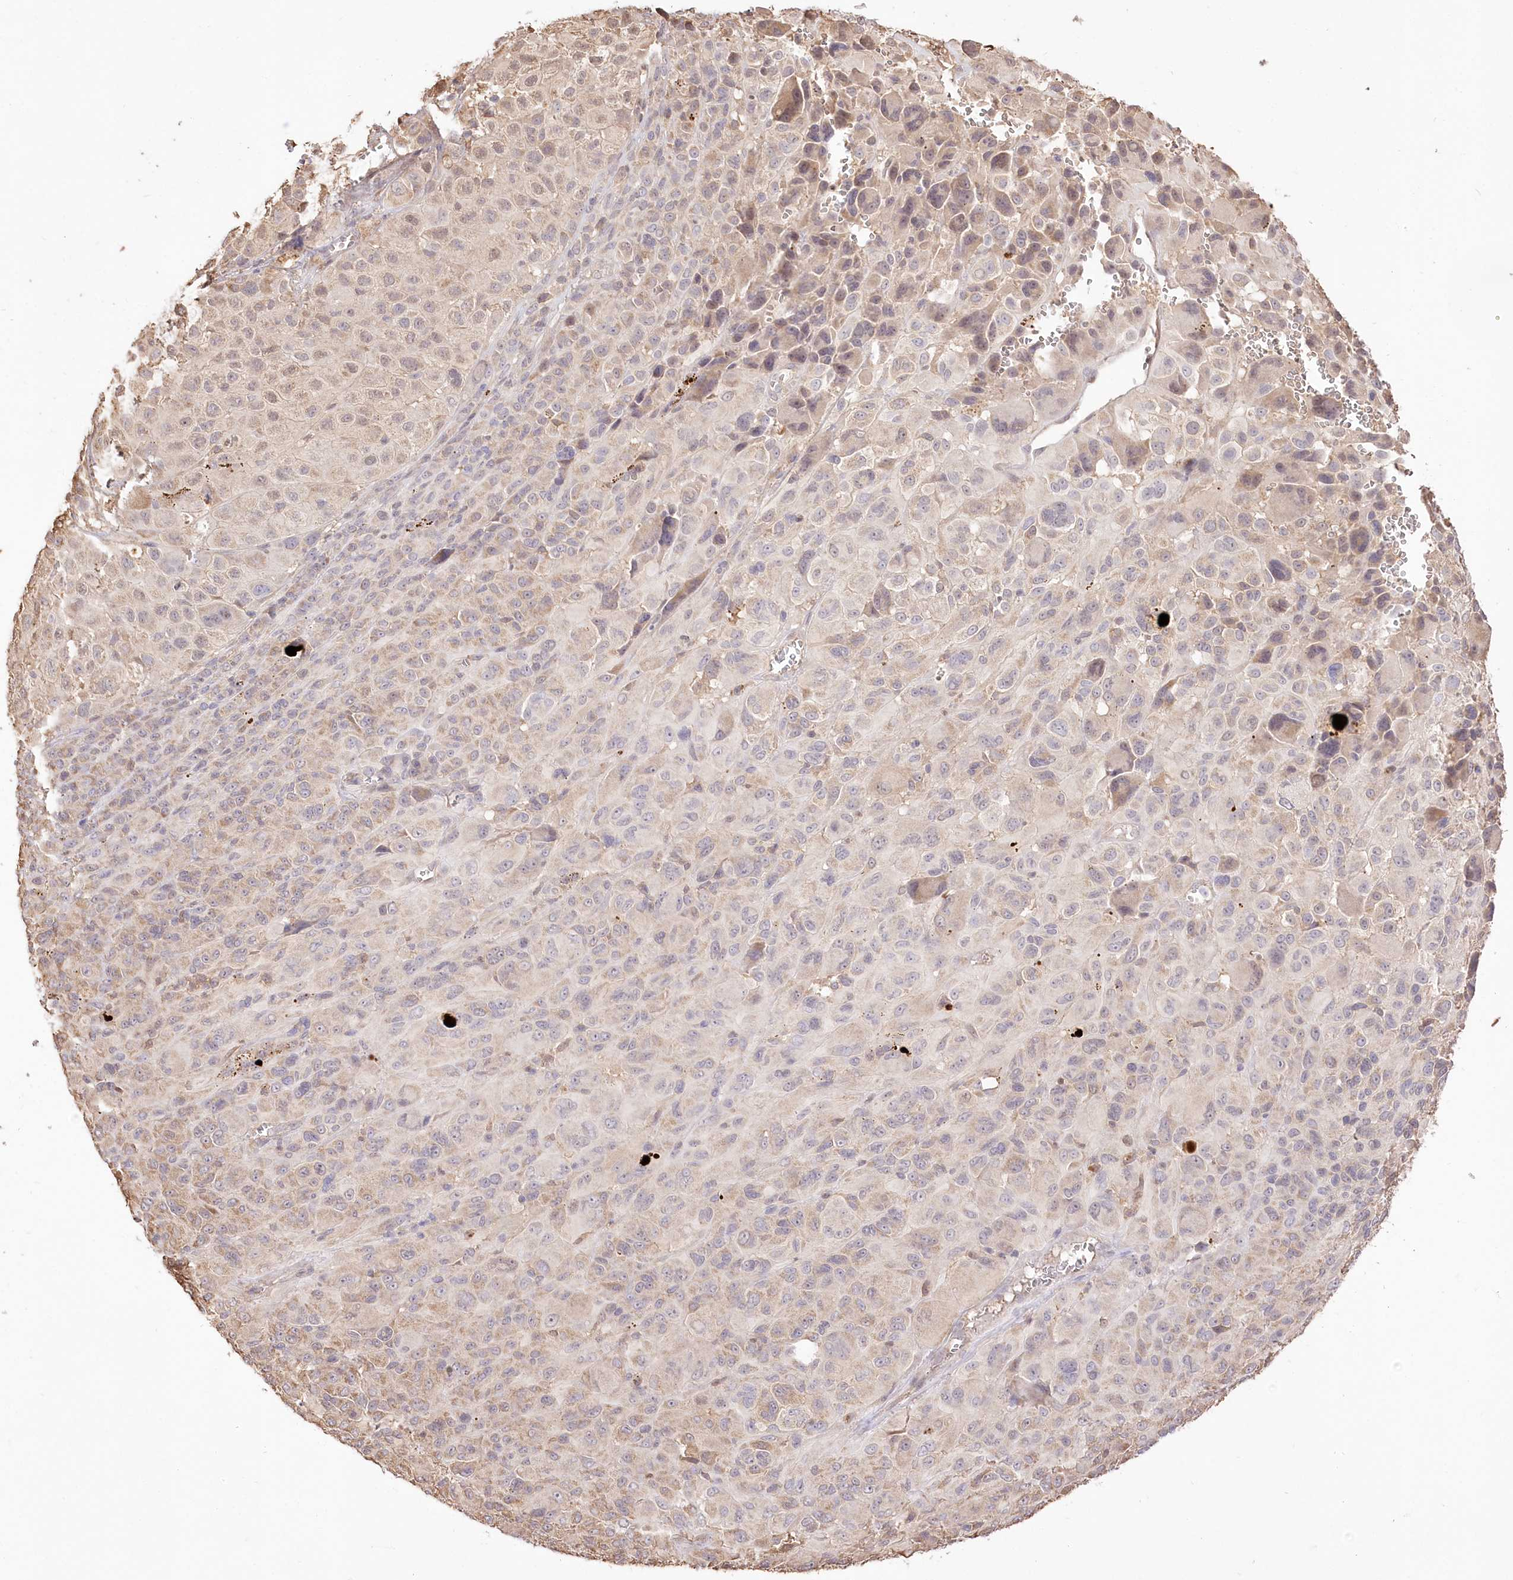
{"staining": {"intensity": "weak", "quantity": "<25%", "location": "cytoplasmic/membranous"}, "tissue": "melanoma", "cell_type": "Tumor cells", "image_type": "cancer", "snomed": [{"axis": "morphology", "description": "Malignant melanoma, NOS"}, {"axis": "topography", "description": "Skin of trunk"}], "caption": "DAB immunohistochemical staining of melanoma exhibits no significant positivity in tumor cells.", "gene": "R3HDM2", "patient": {"sex": "male", "age": 71}}